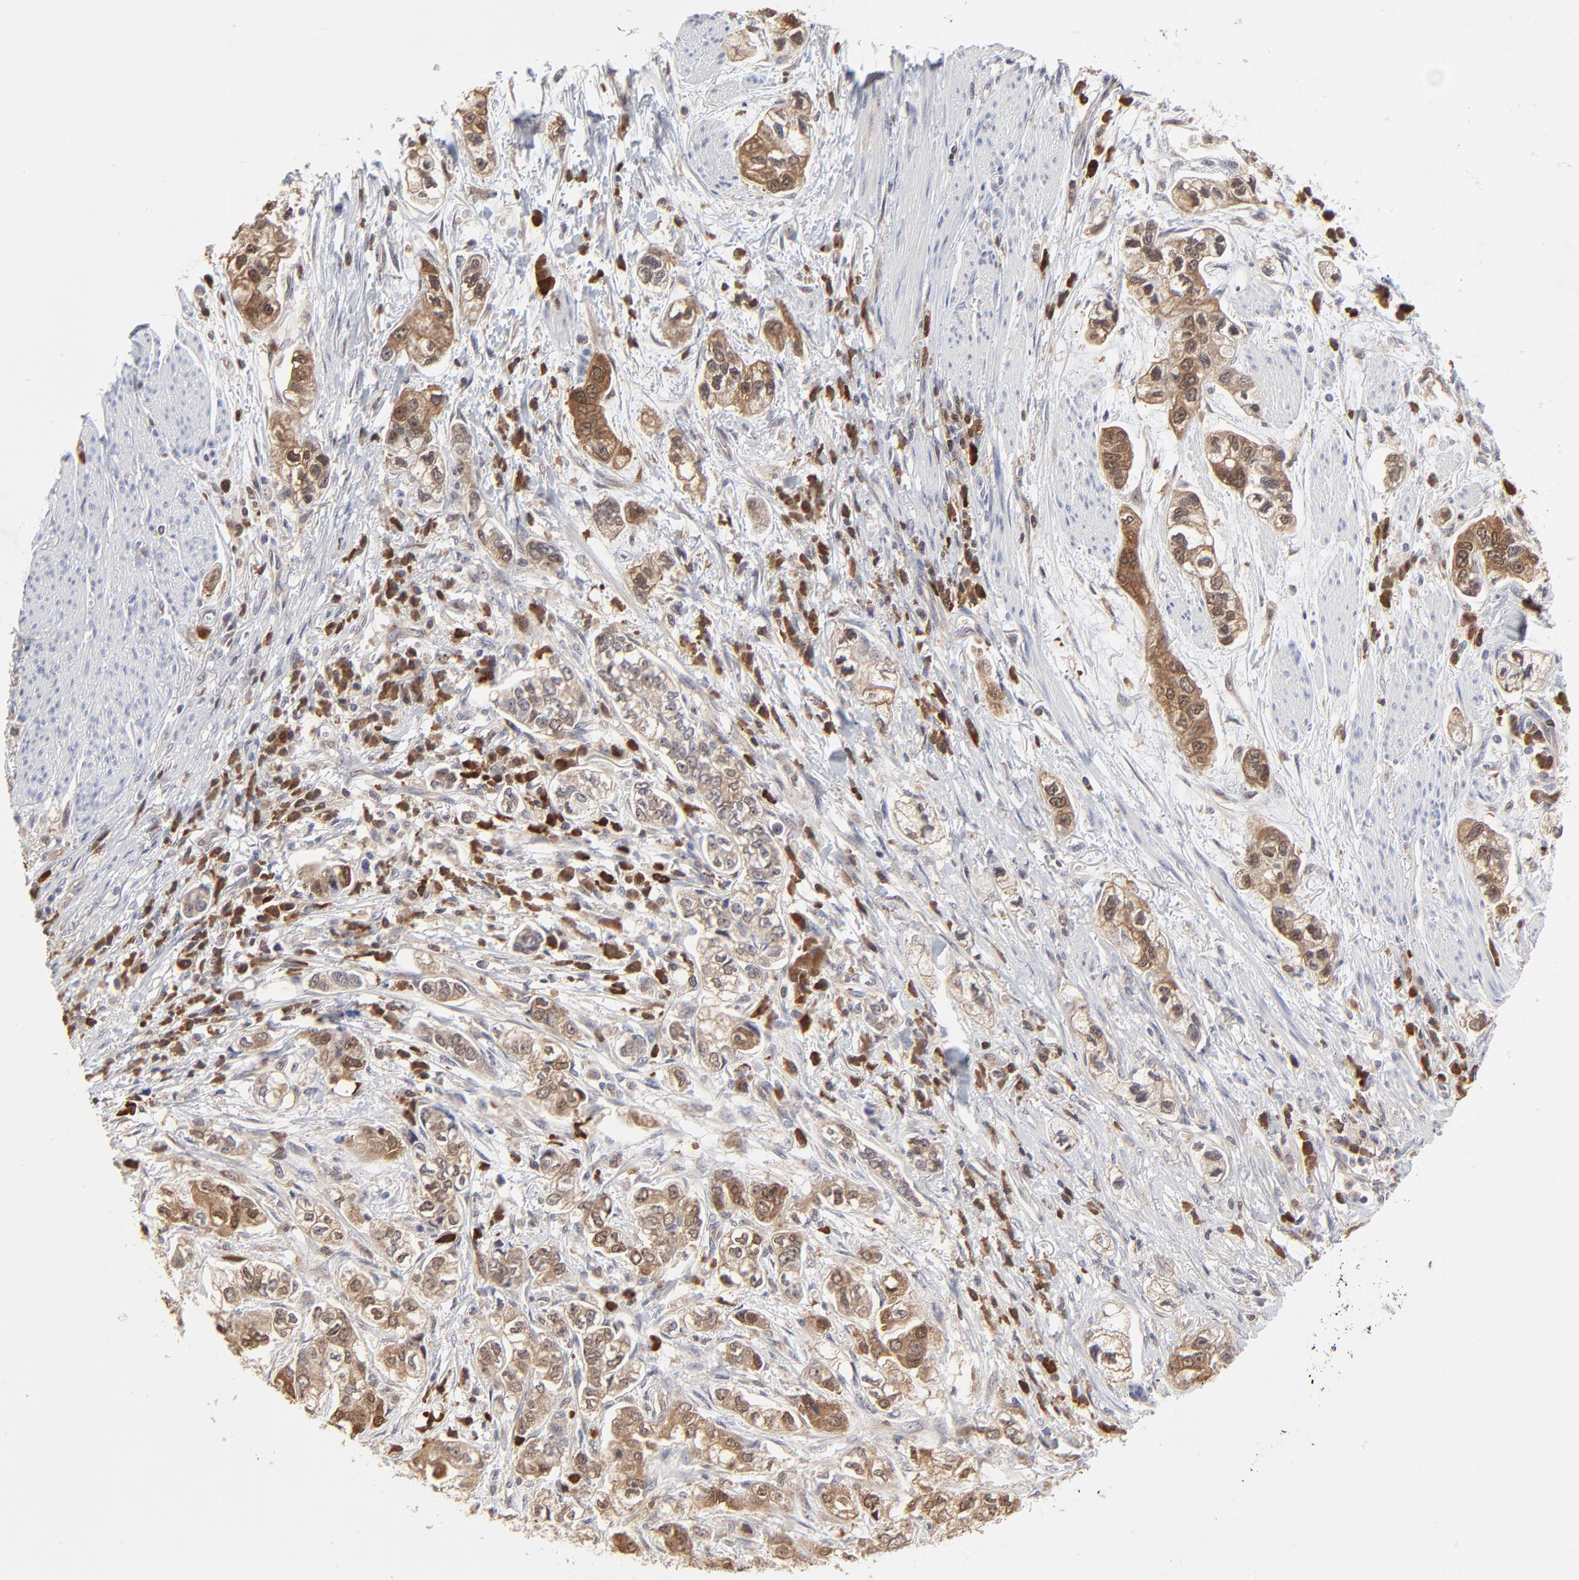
{"staining": {"intensity": "moderate", "quantity": ">75%", "location": "cytoplasmic/membranous"}, "tissue": "stomach cancer", "cell_type": "Tumor cells", "image_type": "cancer", "snomed": [{"axis": "morphology", "description": "Adenocarcinoma, NOS"}, {"axis": "topography", "description": "Stomach, lower"}], "caption": "Stomach cancer (adenocarcinoma) stained with a protein marker exhibits moderate staining in tumor cells.", "gene": "CASP3", "patient": {"sex": "female", "age": 93}}